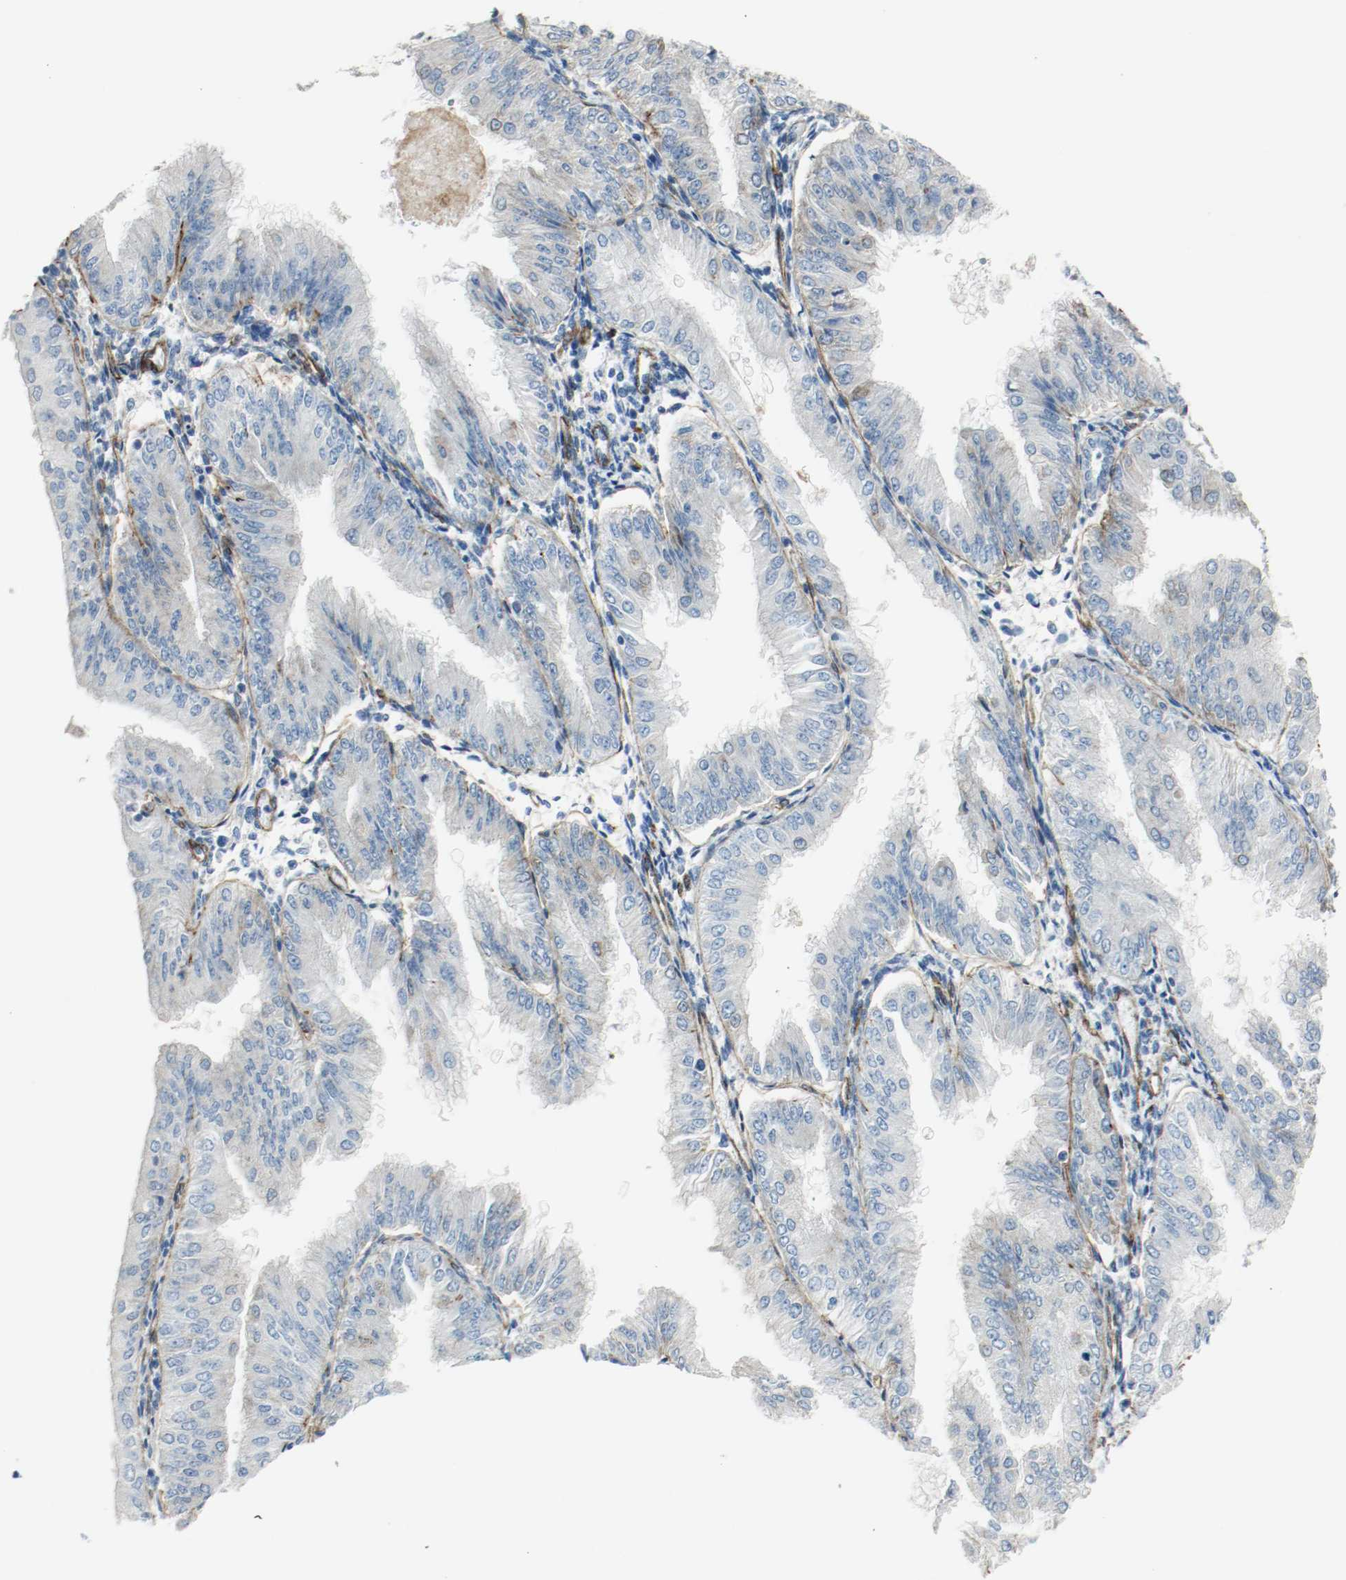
{"staining": {"intensity": "negative", "quantity": "none", "location": "none"}, "tissue": "endometrial cancer", "cell_type": "Tumor cells", "image_type": "cancer", "snomed": [{"axis": "morphology", "description": "Adenocarcinoma, NOS"}, {"axis": "topography", "description": "Endometrium"}], "caption": "IHC of endometrial cancer (adenocarcinoma) exhibits no staining in tumor cells. Brightfield microscopy of immunohistochemistry (IHC) stained with DAB (brown) and hematoxylin (blue), captured at high magnification.", "gene": "LAMB1", "patient": {"sex": "female", "age": 53}}